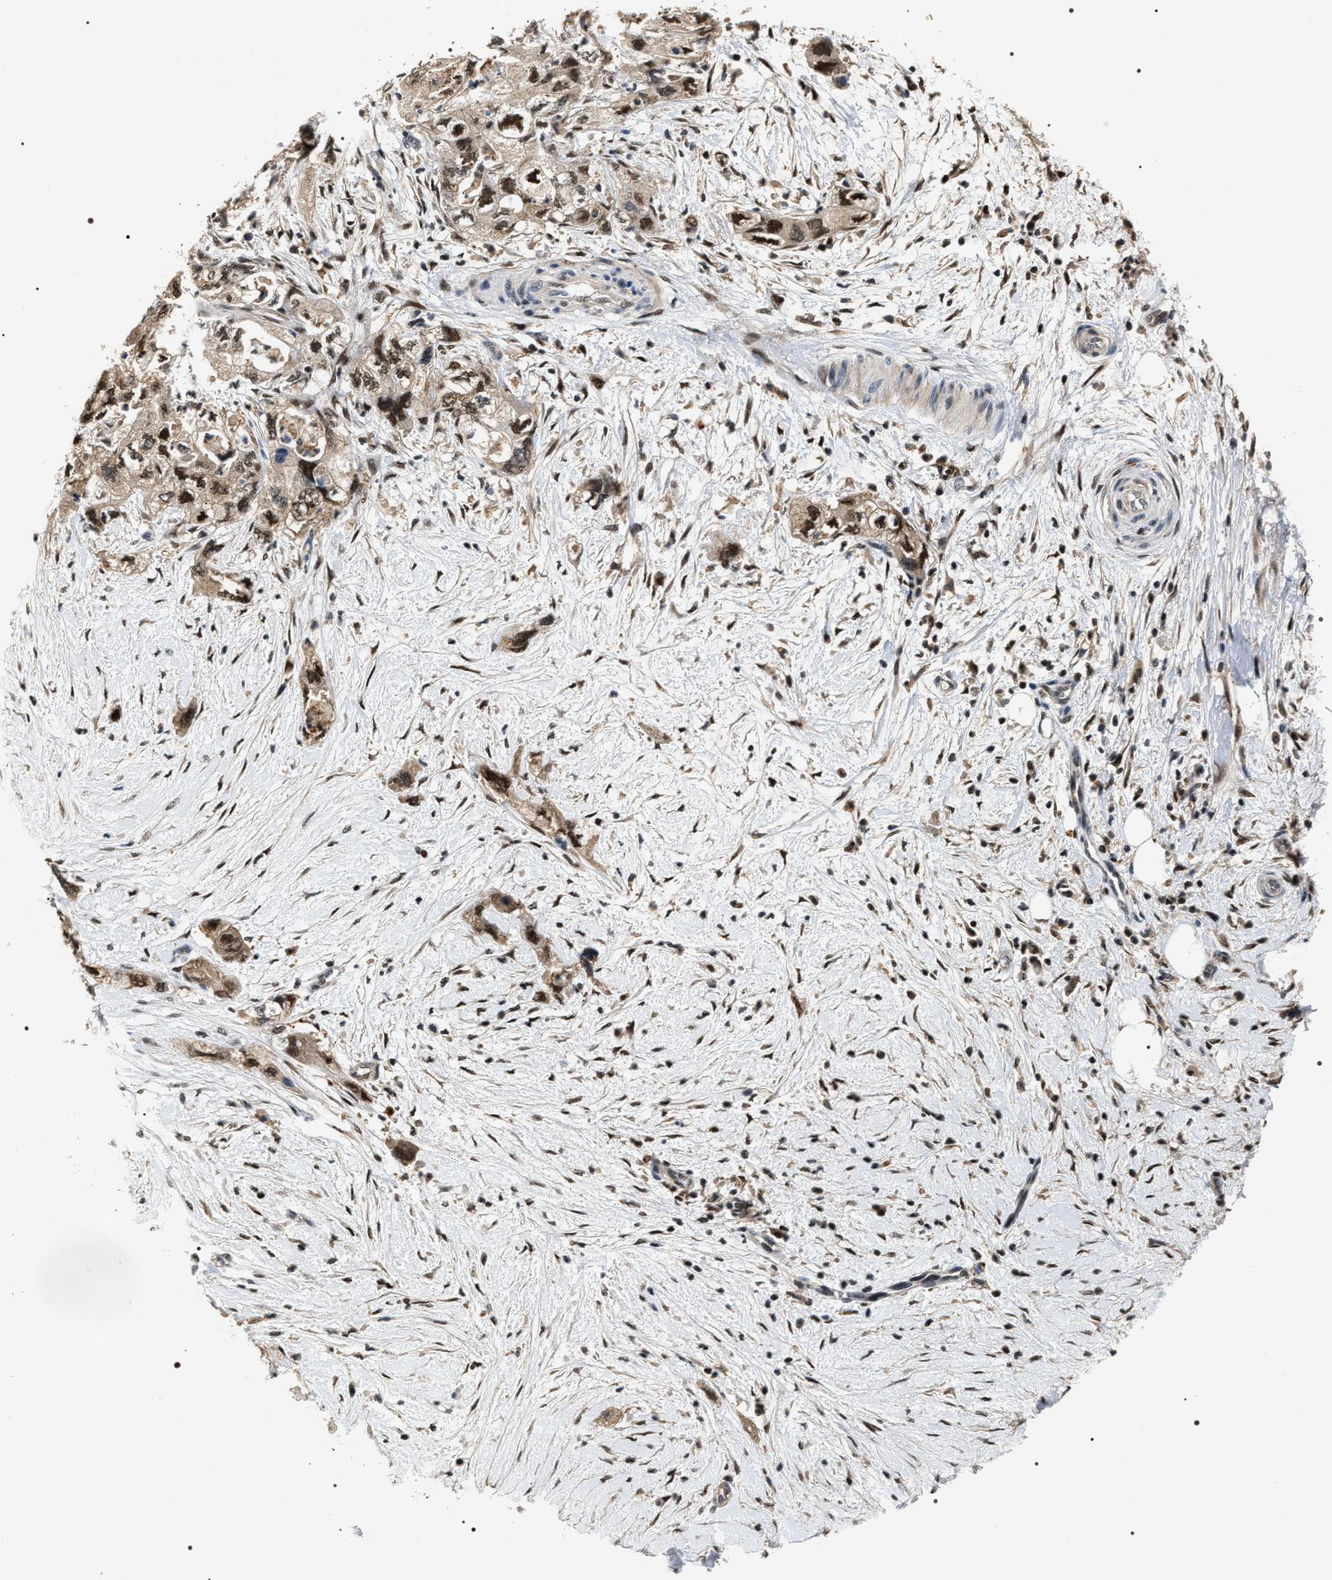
{"staining": {"intensity": "moderate", "quantity": ">75%", "location": "cytoplasmic/membranous,nuclear"}, "tissue": "pancreatic cancer", "cell_type": "Tumor cells", "image_type": "cancer", "snomed": [{"axis": "morphology", "description": "Adenocarcinoma, NOS"}, {"axis": "topography", "description": "Pancreas"}], "caption": "Immunohistochemistry micrograph of neoplastic tissue: human pancreatic adenocarcinoma stained using IHC displays medium levels of moderate protein expression localized specifically in the cytoplasmic/membranous and nuclear of tumor cells, appearing as a cytoplasmic/membranous and nuclear brown color.", "gene": "C7orf25", "patient": {"sex": "female", "age": 73}}